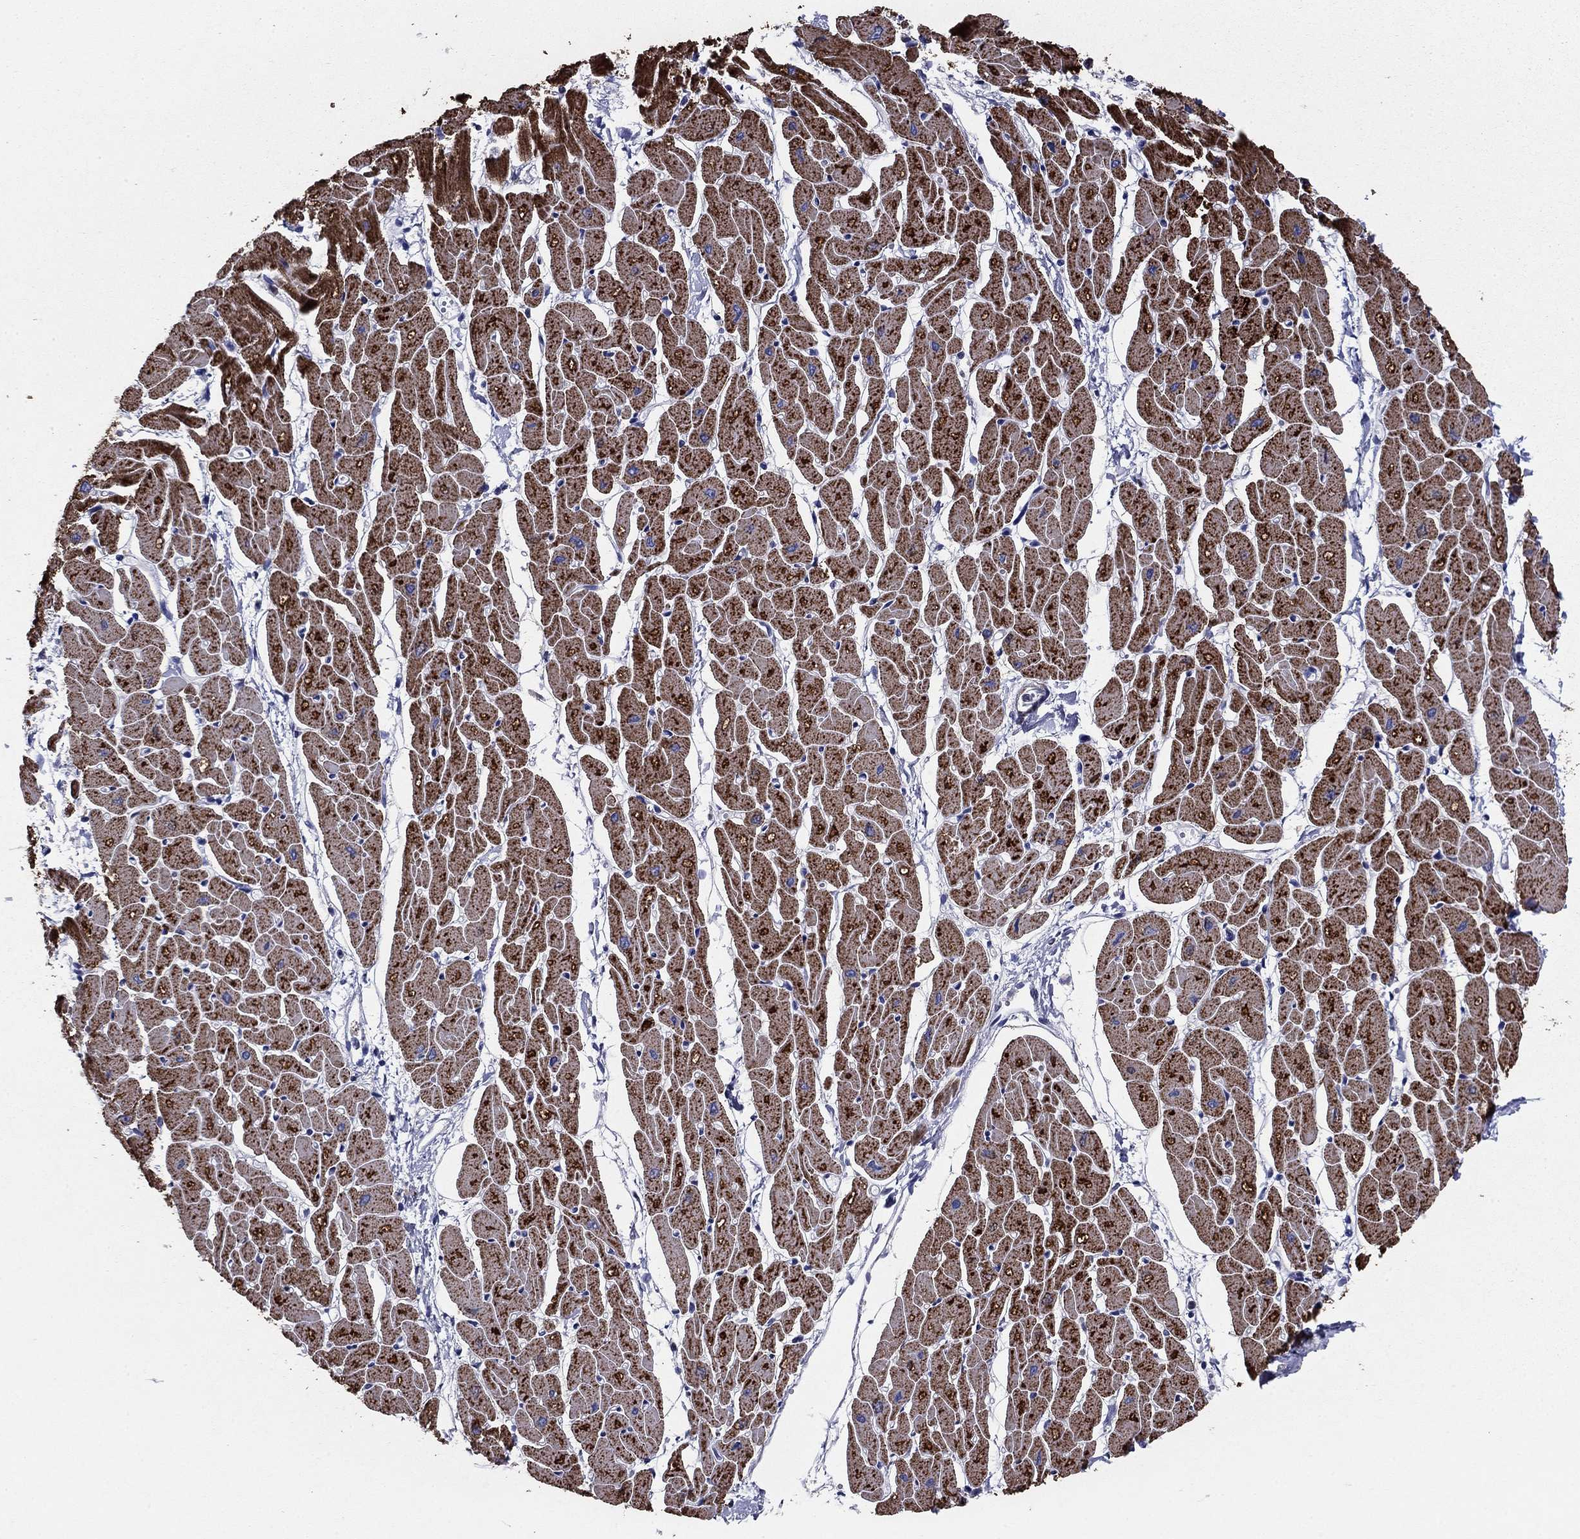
{"staining": {"intensity": "strong", "quantity": ">75%", "location": "cytoplasmic/membranous"}, "tissue": "heart muscle", "cell_type": "Cardiomyocytes", "image_type": "normal", "snomed": [{"axis": "morphology", "description": "Normal tissue, NOS"}, {"axis": "topography", "description": "Heart"}], "caption": "Heart muscle stained with immunohistochemistry exhibits strong cytoplasmic/membranous expression in approximately >75% of cardiomyocytes.", "gene": "NDUFA4L2", "patient": {"sex": "male", "age": 57}}